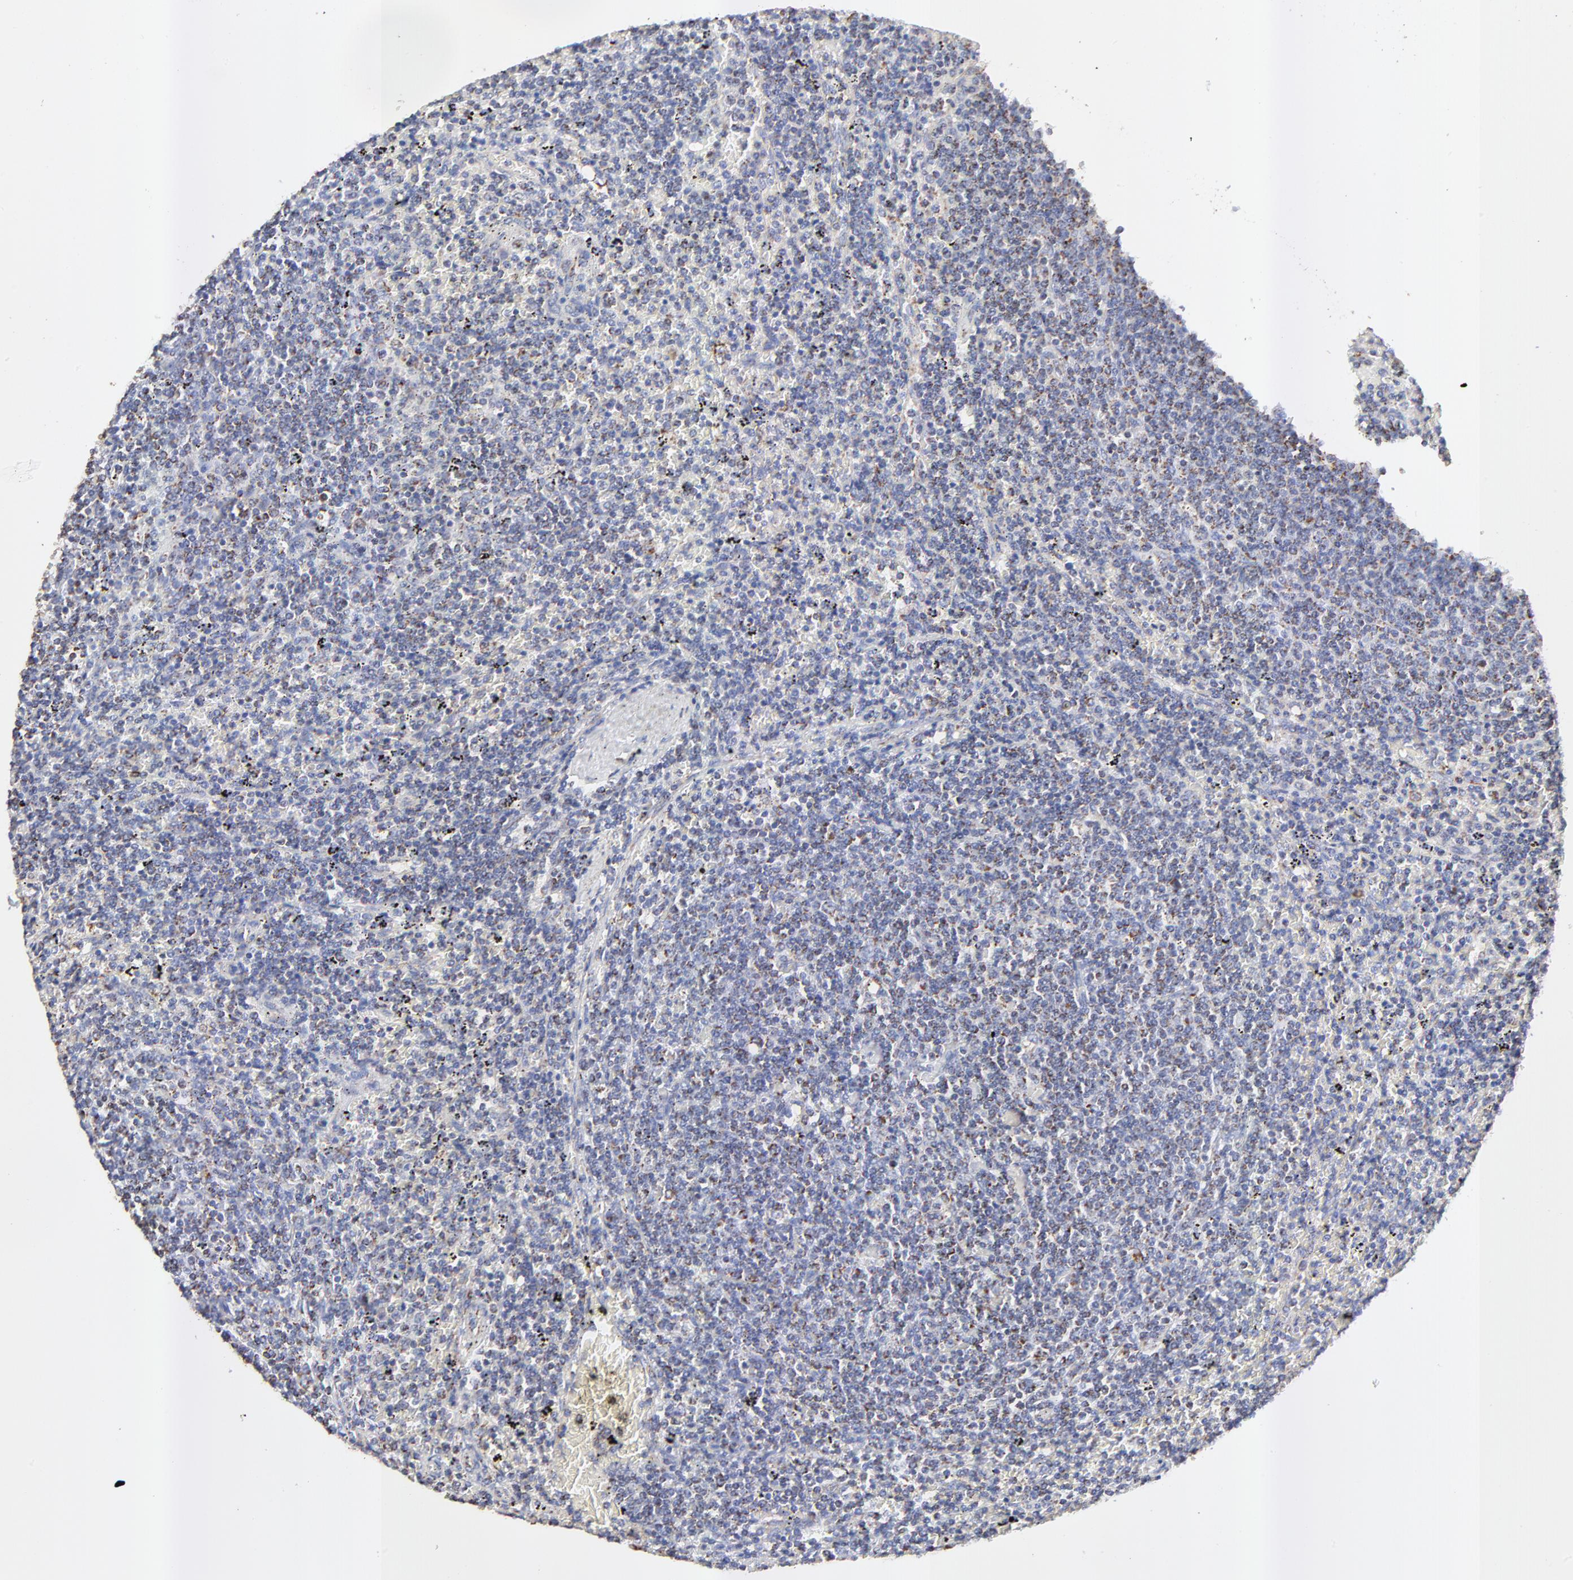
{"staining": {"intensity": "weak", "quantity": "25%-75%", "location": "cytoplasmic/membranous"}, "tissue": "lymphoma", "cell_type": "Tumor cells", "image_type": "cancer", "snomed": [{"axis": "morphology", "description": "Malignant lymphoma, non-Hodgkin's type, Low grade"}, {"axis": "topography", "description": "Spleen"}], "caption": "Immunohistochemical staining of human lymphoma shows low levels of weak cytoplasmic/membranous staining in approximately 25%-75% of tumor cells. The staining is performed using DAB (3,3'-diaminobenzidine) brown chromogen to label protein expression. The nuclei are counter-stained blue using hematoxylin.", "gene": "COX4I1", "patient": {"sex": "female", "age": 50}}